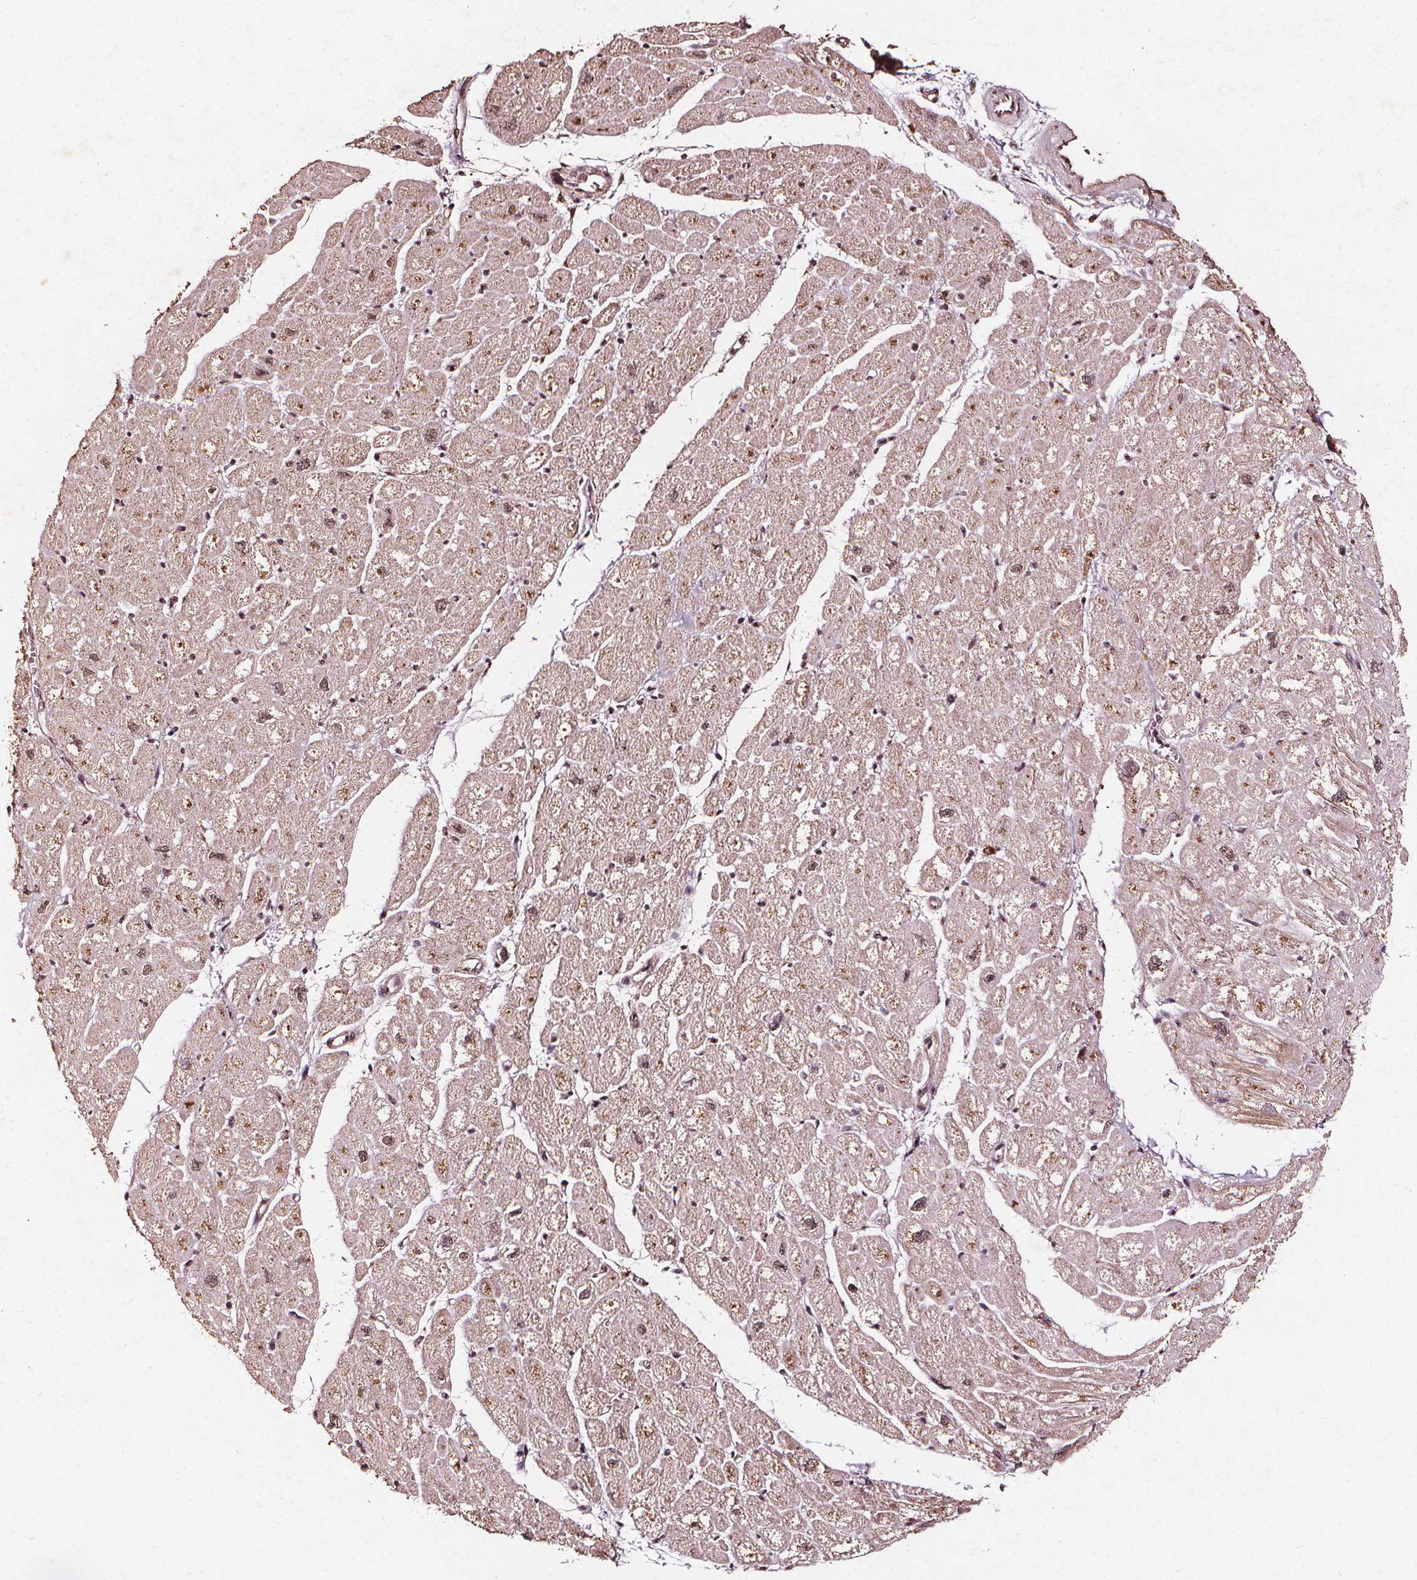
{"staining": {"intensity": "moderate", "quantity": ">75%", "location": "cytoplasmic/membranous"}, "tissue": "heart muscle", "cell_type": "Cardiomyocytes", "image_type": "normal", "snomed": [{"axis": "morphology", "description": "Normal tissue, NOS"}, {"axis": "topography", "description": "Heart"}], "caption": "Moderate cytoplasmic/membranous staining for a protein is seen in approximately >75% of cardiomyocytes of unremarkable heart muscle using IHC.", "gene": "ABCA1", "patient": {"sex": "male", "age": 61}}